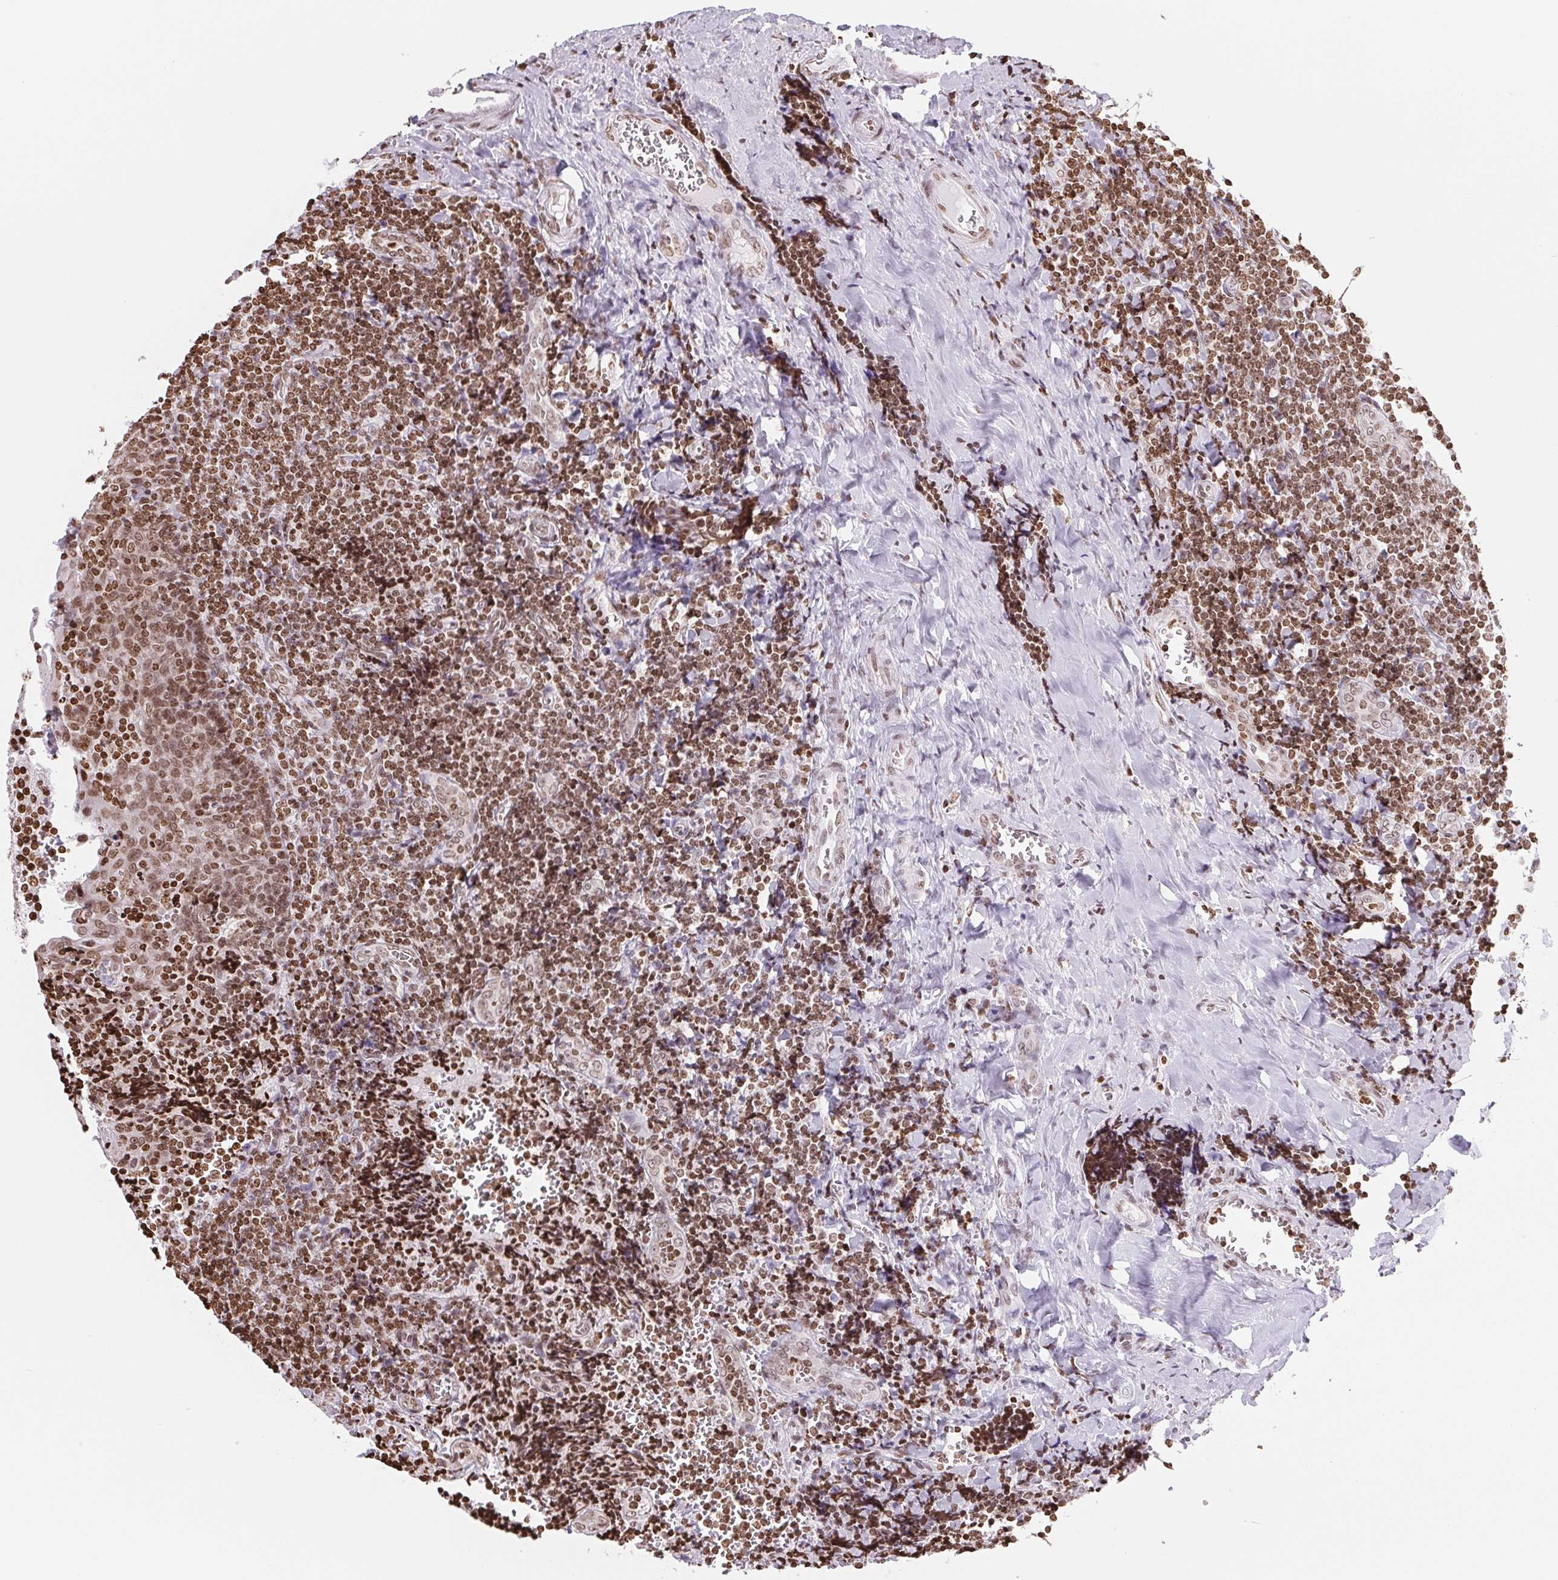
{"staining": {"intensity": "moderate", "quantity": ">75%", "location": "nuclear"}, "tissue": "tonsil", "cell_type": "Germinal center cells", "image_type": "normal", "snomed": [{"axis": "morphology", "description": "Normal tissue, NOS"}, {"axis": "morphology", "description": "Inflammation, NOS"}, {"axis": "topography", "description": "Tonsil"}], "caption": "Immunohistochemical staining of benign human tonsil shows medium levels of moderate nuclear staining in approximately >75% of germinal center cells. (DAB (3,3'-diaminobenzidine) = brown stain, brightfield microscopy at high magnification).", "gene": "SMIM12", "patient": {"sex": "female", "age": 31}}